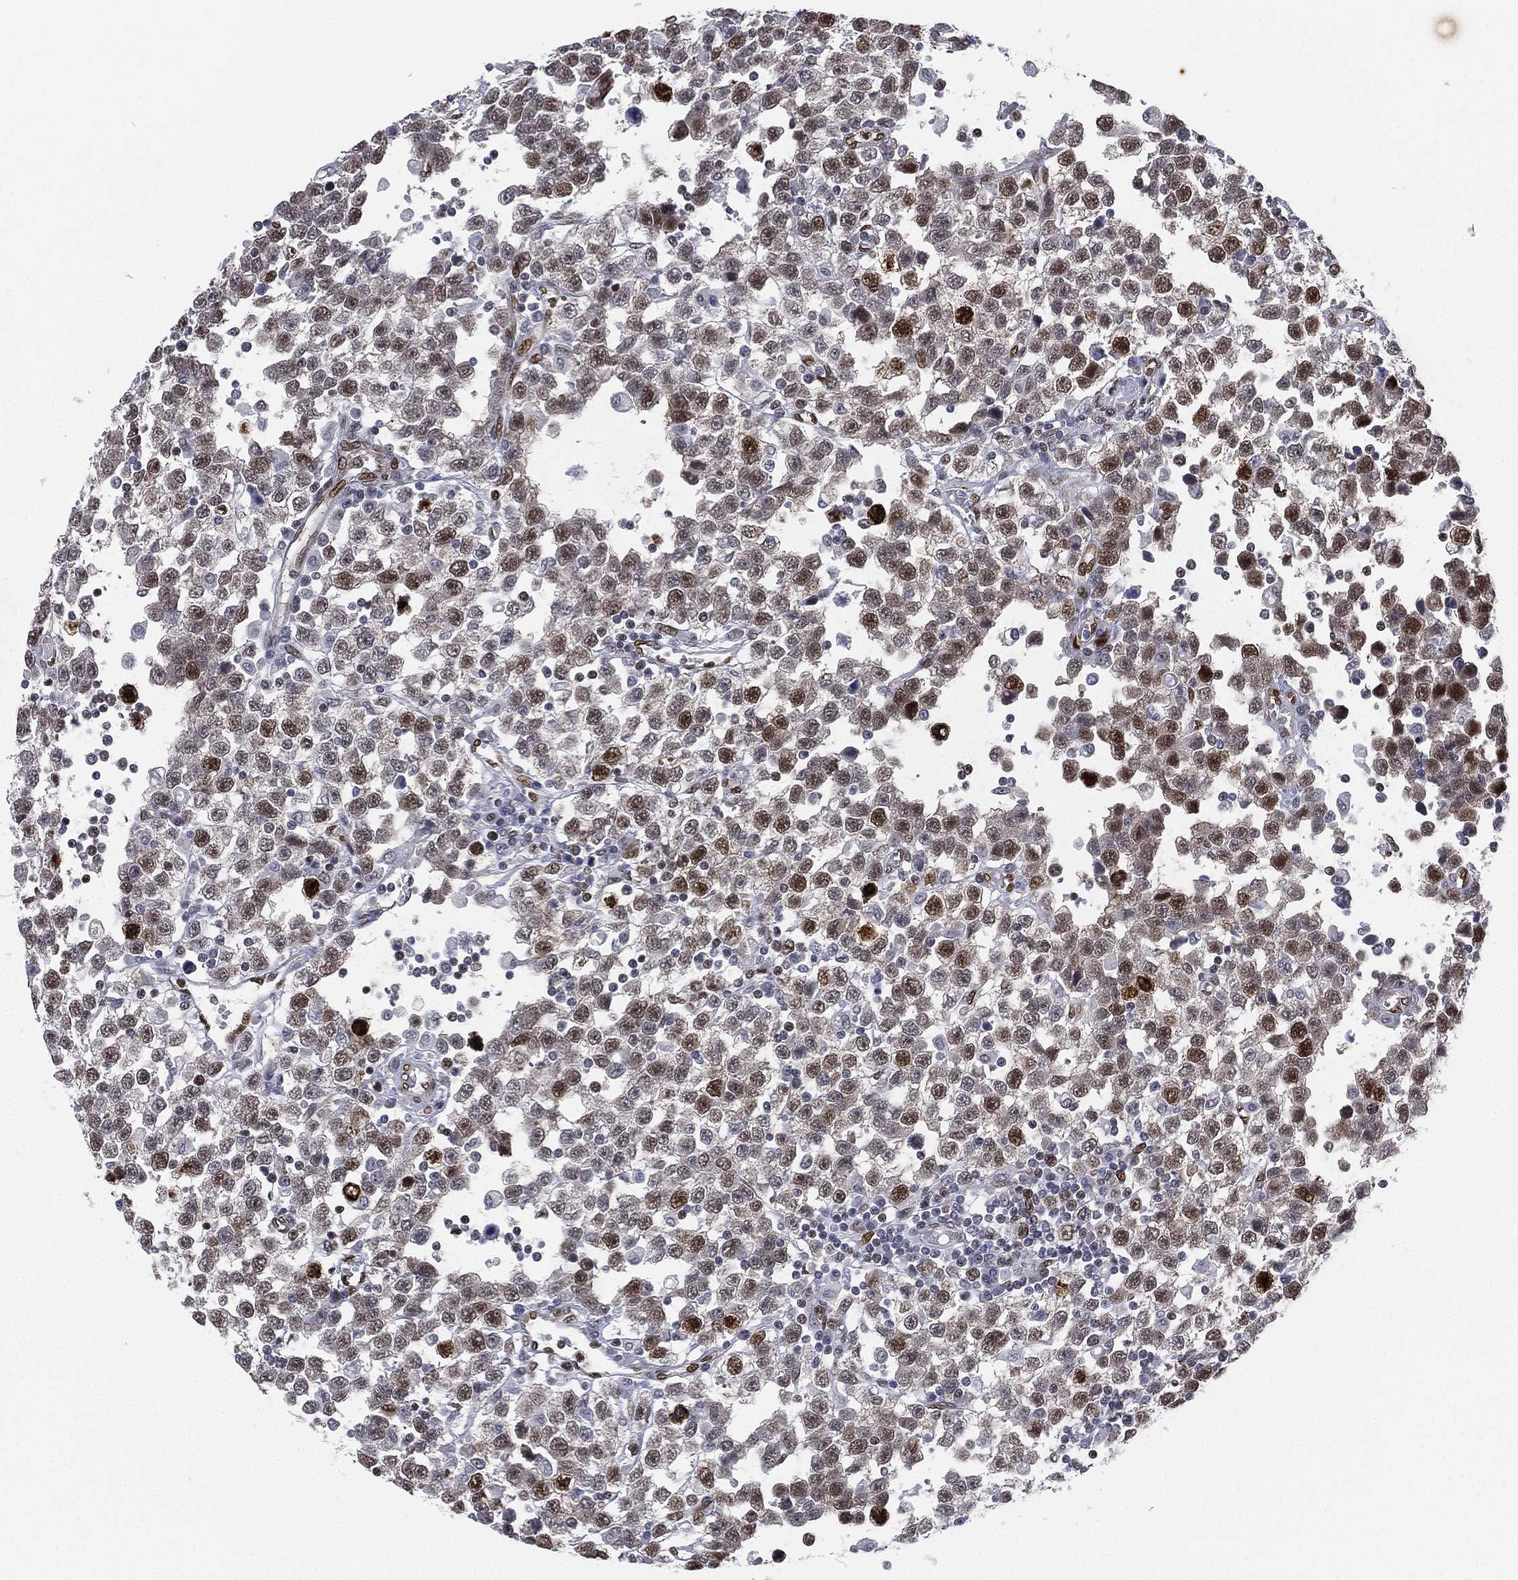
{"staining": {"intensity": "strong", "quantity": "<25%", "location": "nuclear"}, "tissue": "testis cancer", "cell_type": "Tumor cells", "image_type": "cancer", "snomed": [{"axis": "morphology", "description": "Seminoma, NOS"}, {"axis": "topography", "description": "Testis"}], "caption": "Strong nuclear protein expression is identified in about <25% of tumor cells in testis seminoma.", "gene": "LMNB1", "patient": {"sex": "male", "age": 34}}